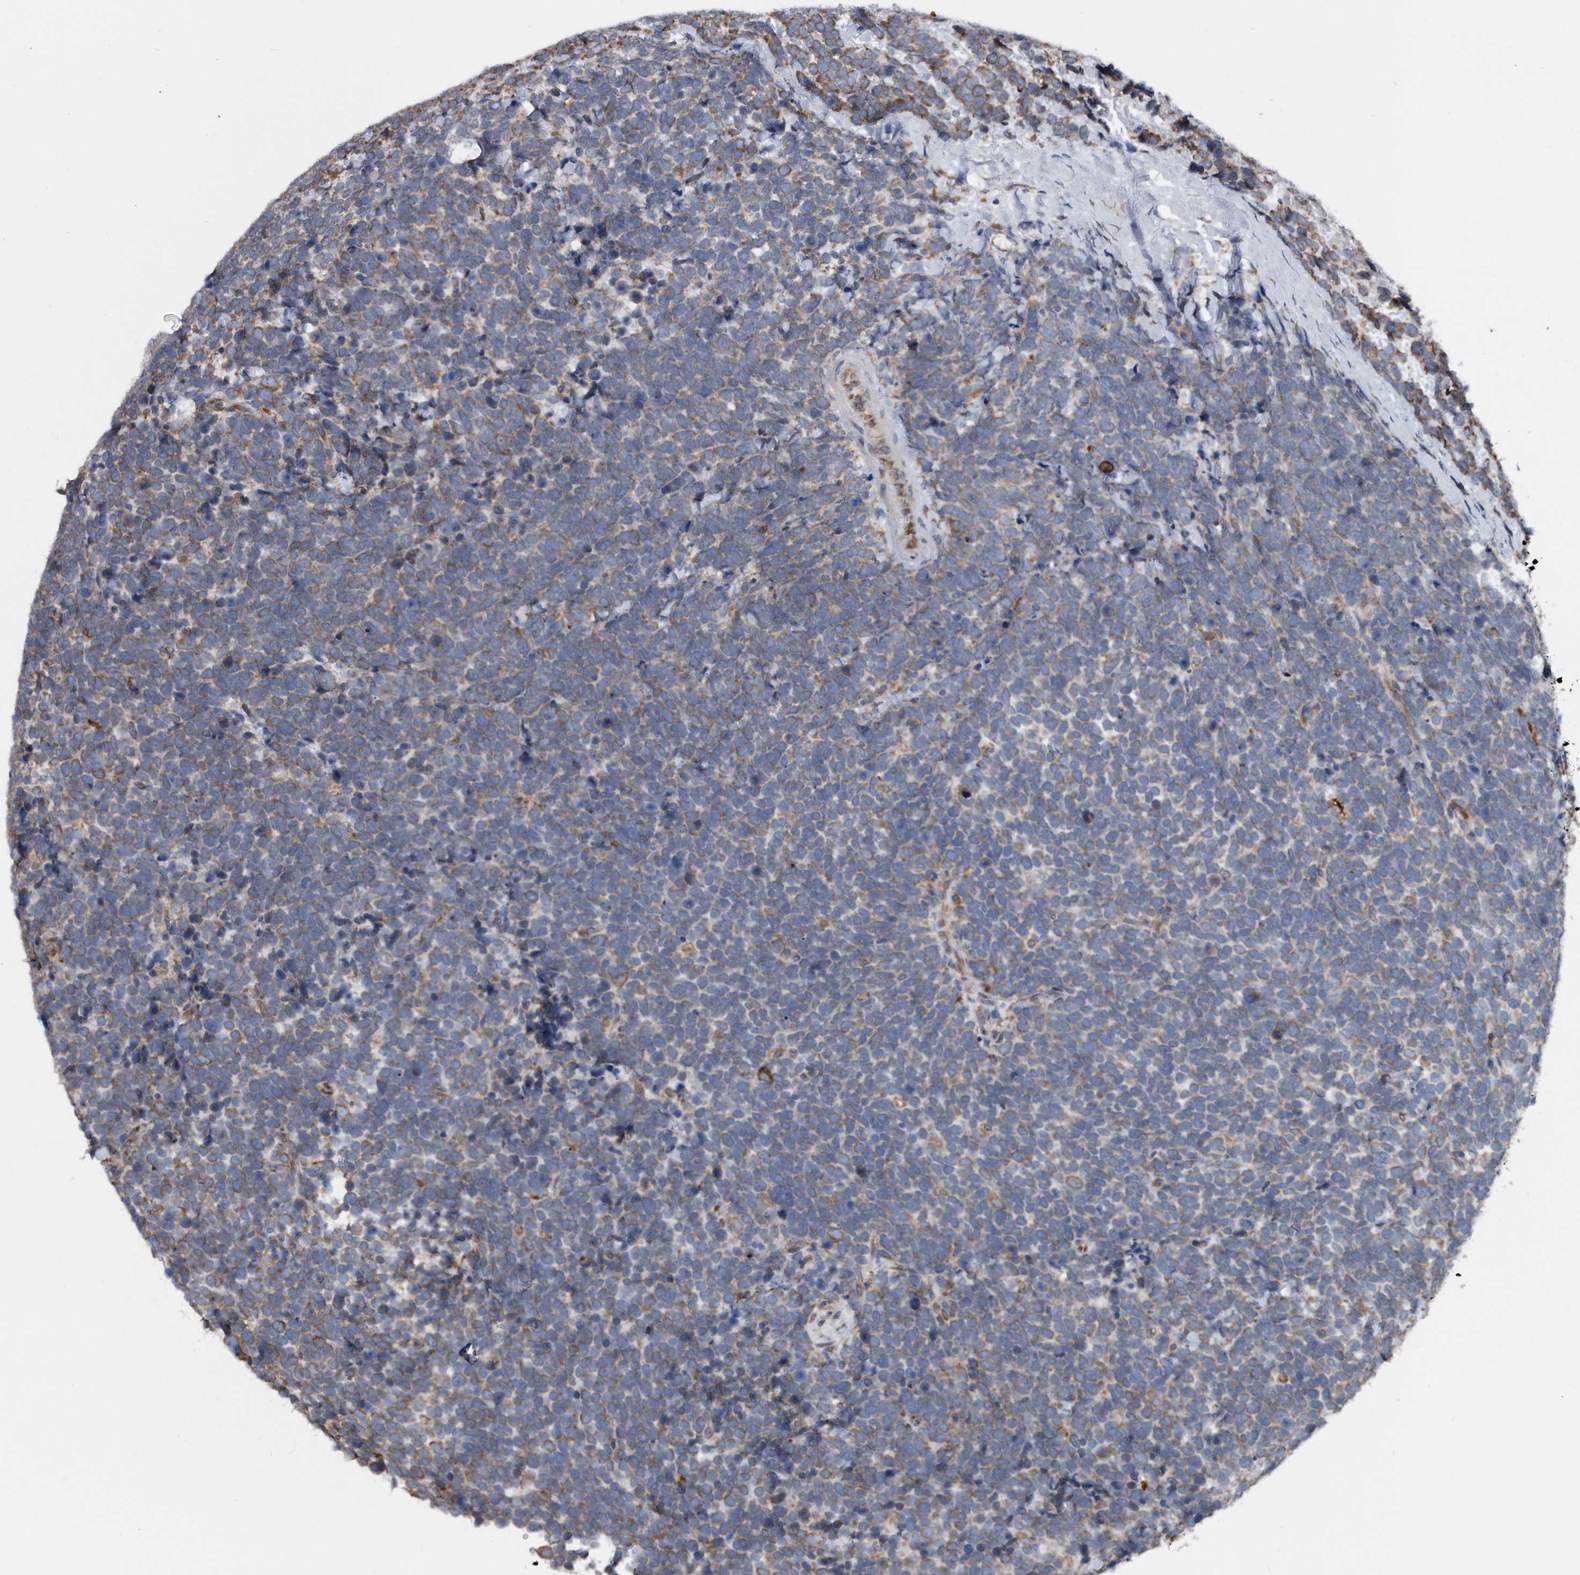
{"staining": {"intensity": "moderate", "quantity": "25%-75%", "location": "cytoplasmic/membranous"}, "tissue": "urothelial cancer", "cell_type": "Tumor cells", "image_type": "cancer", "snomed": [{"axis": "morphology", "description": "Urothelial carcinoma, High grade"}, {"axis": "topography", "description": "Urinary bladder"}], "caption": "Immunohistochemistry image of neoplastic tissue: high-grade urothelial carcinoma stained using IHC demonstrates medium levels of moderate protein expression localized specifically in the cytoplasmic/membranous of tumor cells, appearing as a cytoplasmic/membranous brown color.", "gene": "CCDC47", "patient": {"sex": "female", "age": 82}}